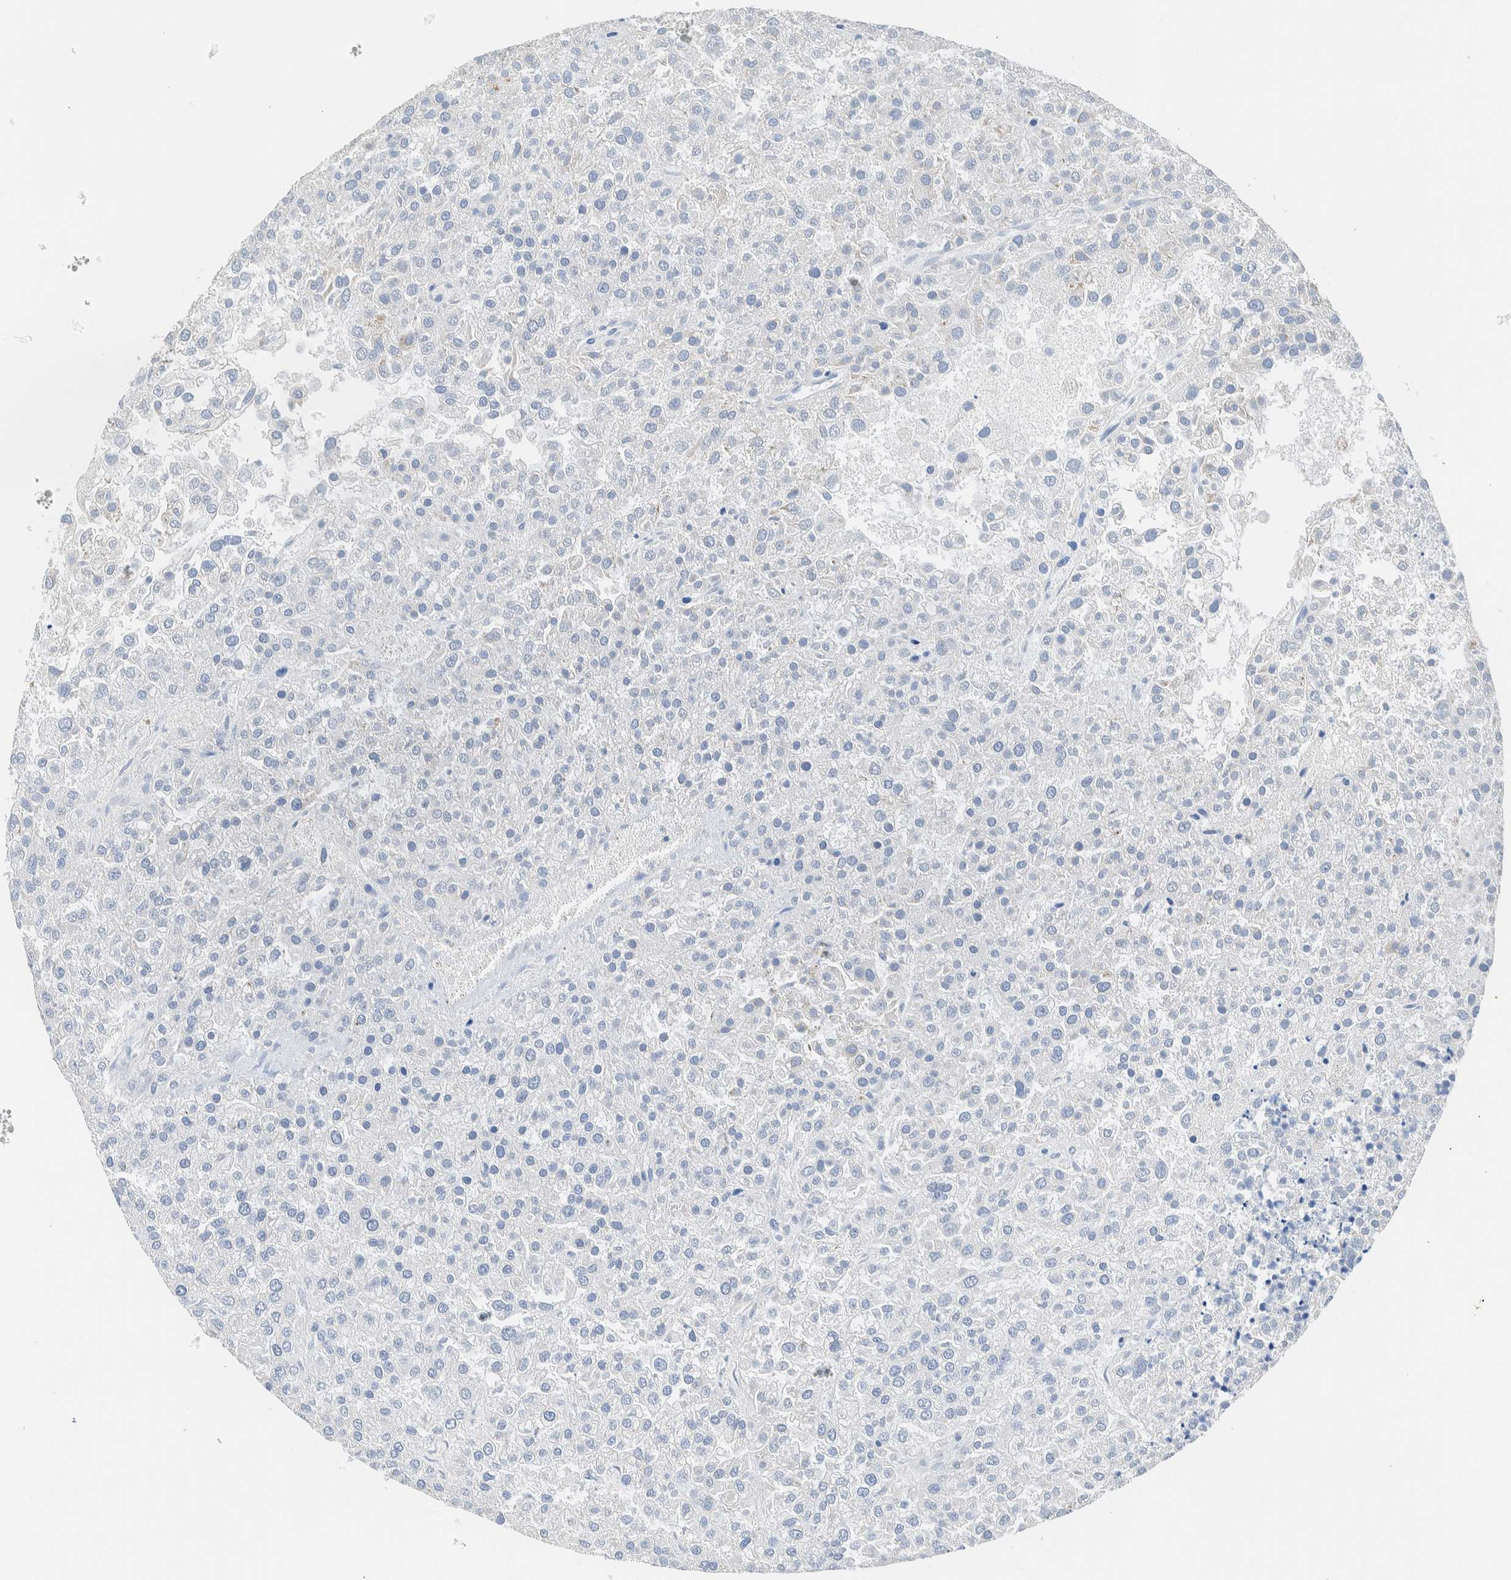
{"staining": {"intensity": "negative", "quantity": "none", "location": "none"}, "tissue": "renal cancer", "cell_type": "Tumor cells", "image_type": "cancer", "snomed": [{"axis": "morphology", "description": "Adenocarcinoma, NOS"}, {"axis": "topography", "description": "Kidney"}], "caption": "DAB immunohistochemical staining of human renal adenocarcinoma exhibits no significant staining in tumor cells.", "gene": "NIBAN2", "patient": {"sex": "female", "age": 54}}